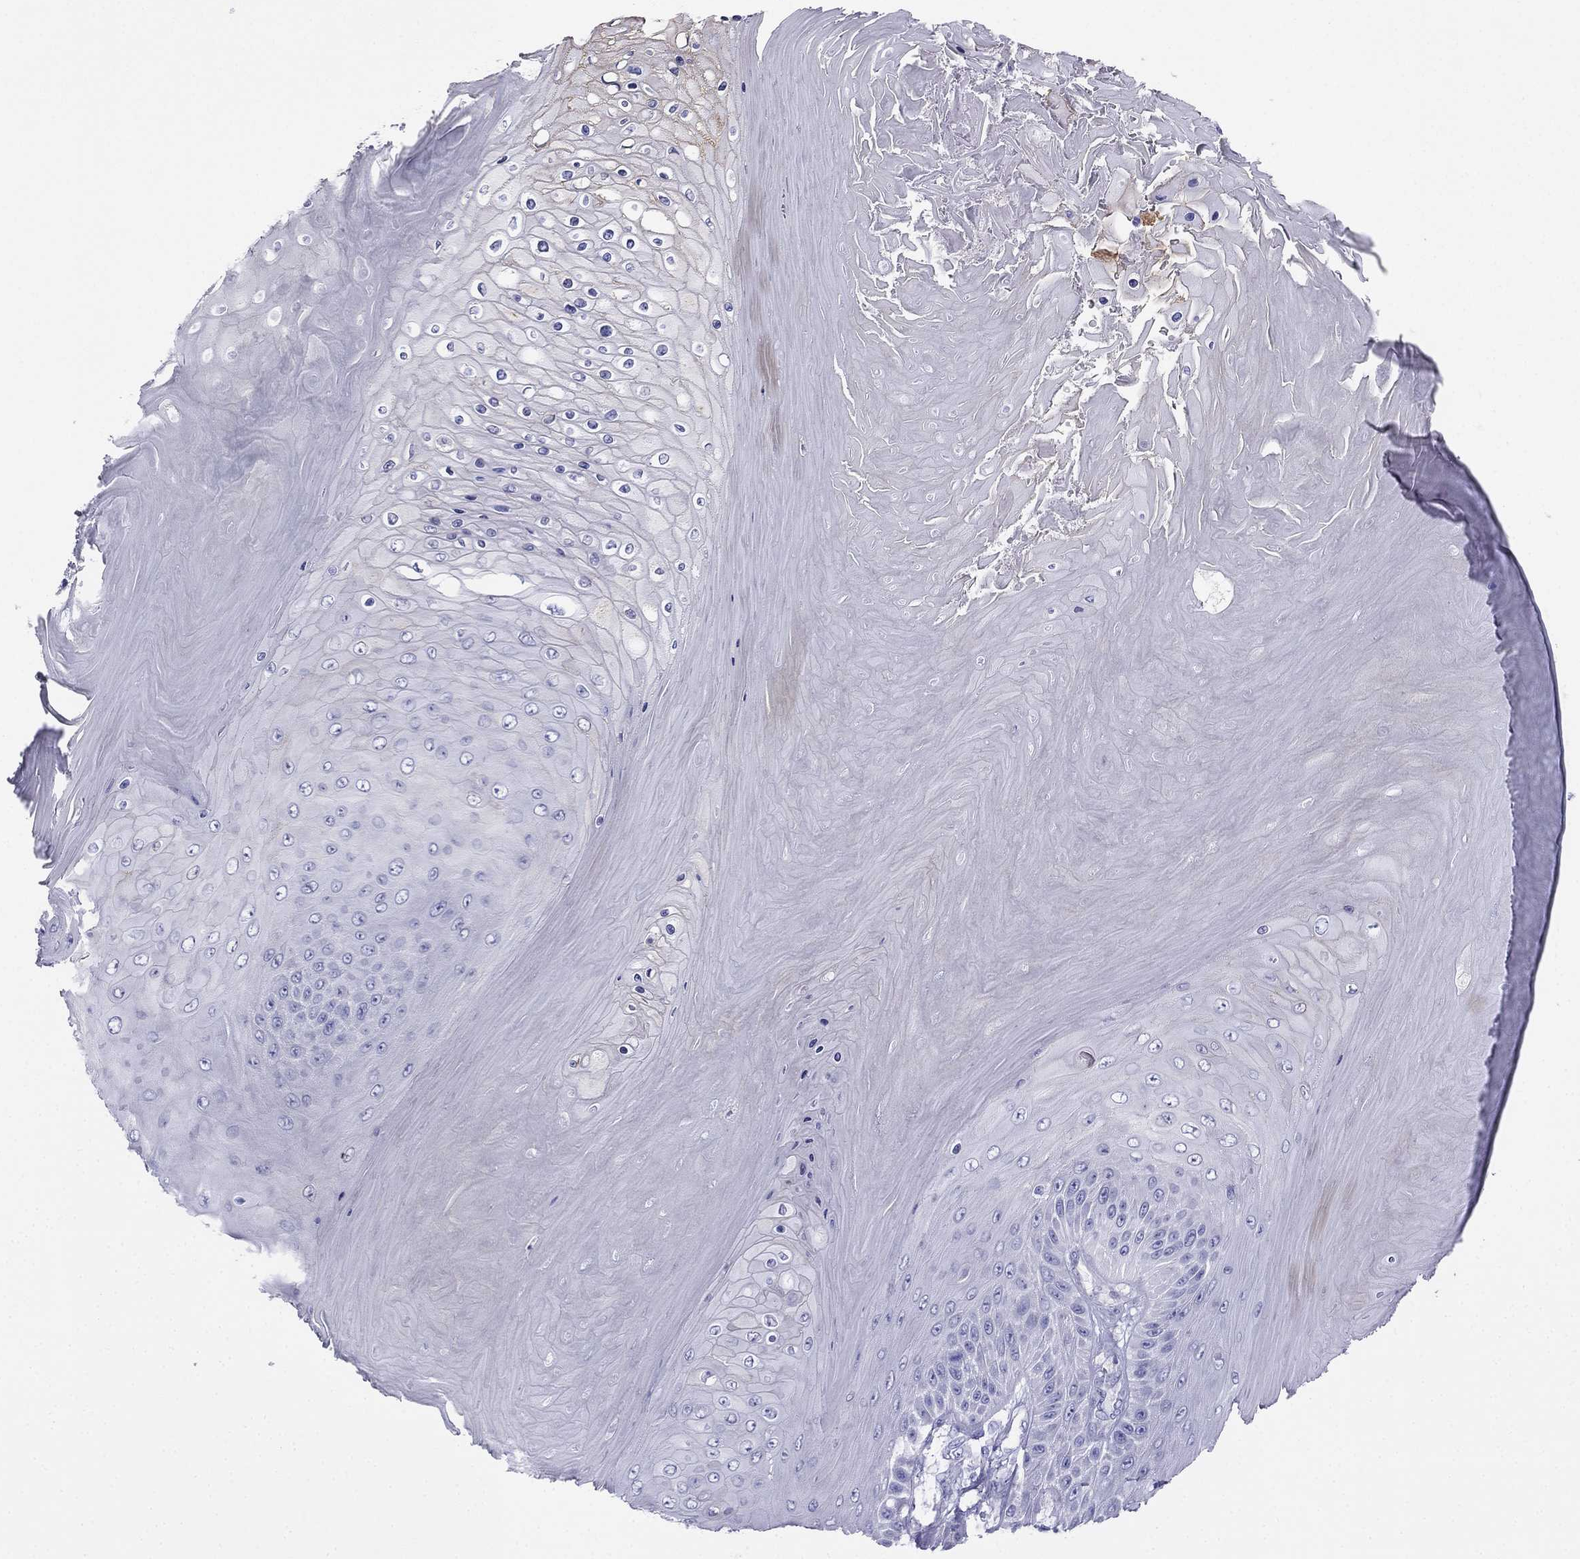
{"staining": {"intensity": "negative", "quantity": "none", "location": "none"}, "tissue": "skin cancer", "cell_type": "Tumor cells", "image_type": "cancer", "snomed": [{"axis": "morphology", "description": "Squamous cell carcinoma, NOS"}, {"axis": "topography", "description": "Skin"}], "caption": "There is no significant positivity in tumor cells of skin cancer (squamous cell carcinoma). (DAB immunohistochemistry, high magnification).", "gene": "ALOXE3", "patient": {"sex": "male", "age": 62}}